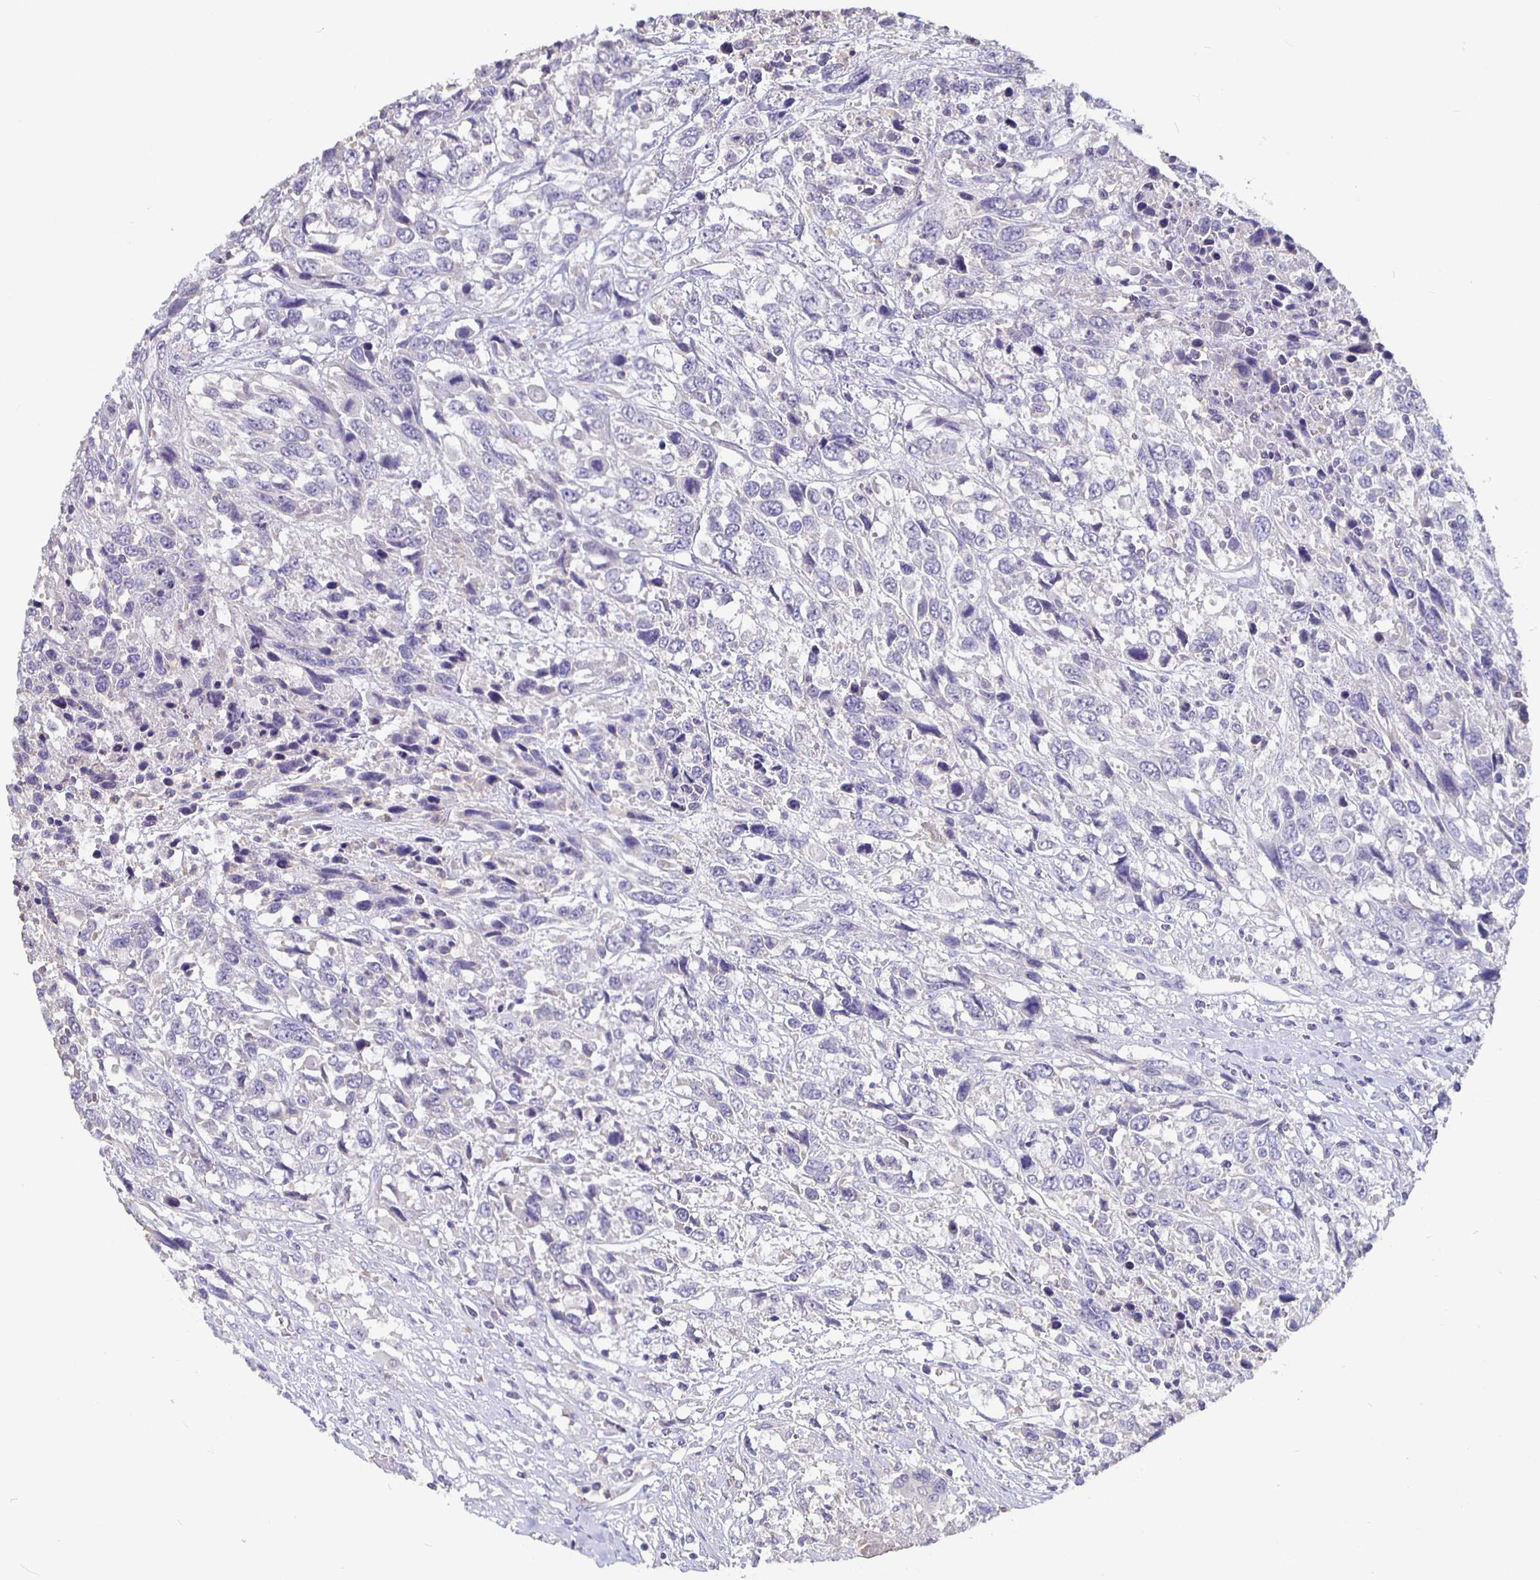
{"staining": {"intensity": "negative", "quantity": "none", "location": "none"}, "tissue": "urothelial cancer", "cell_type": "Tumor cells", "image_type": "cancer", "snomed": [{"axis": "morphology", "description": "Urothelial carcinoma, High grade"}, {"axis": "topography", "description": "Urinary bladder"}], "caption": "A micrograph of urothelial cancer stained for a protein displays no brown staining in tumor cells.", "gene": "GPX4", "patient": {"sex": "female", "age": 70}}